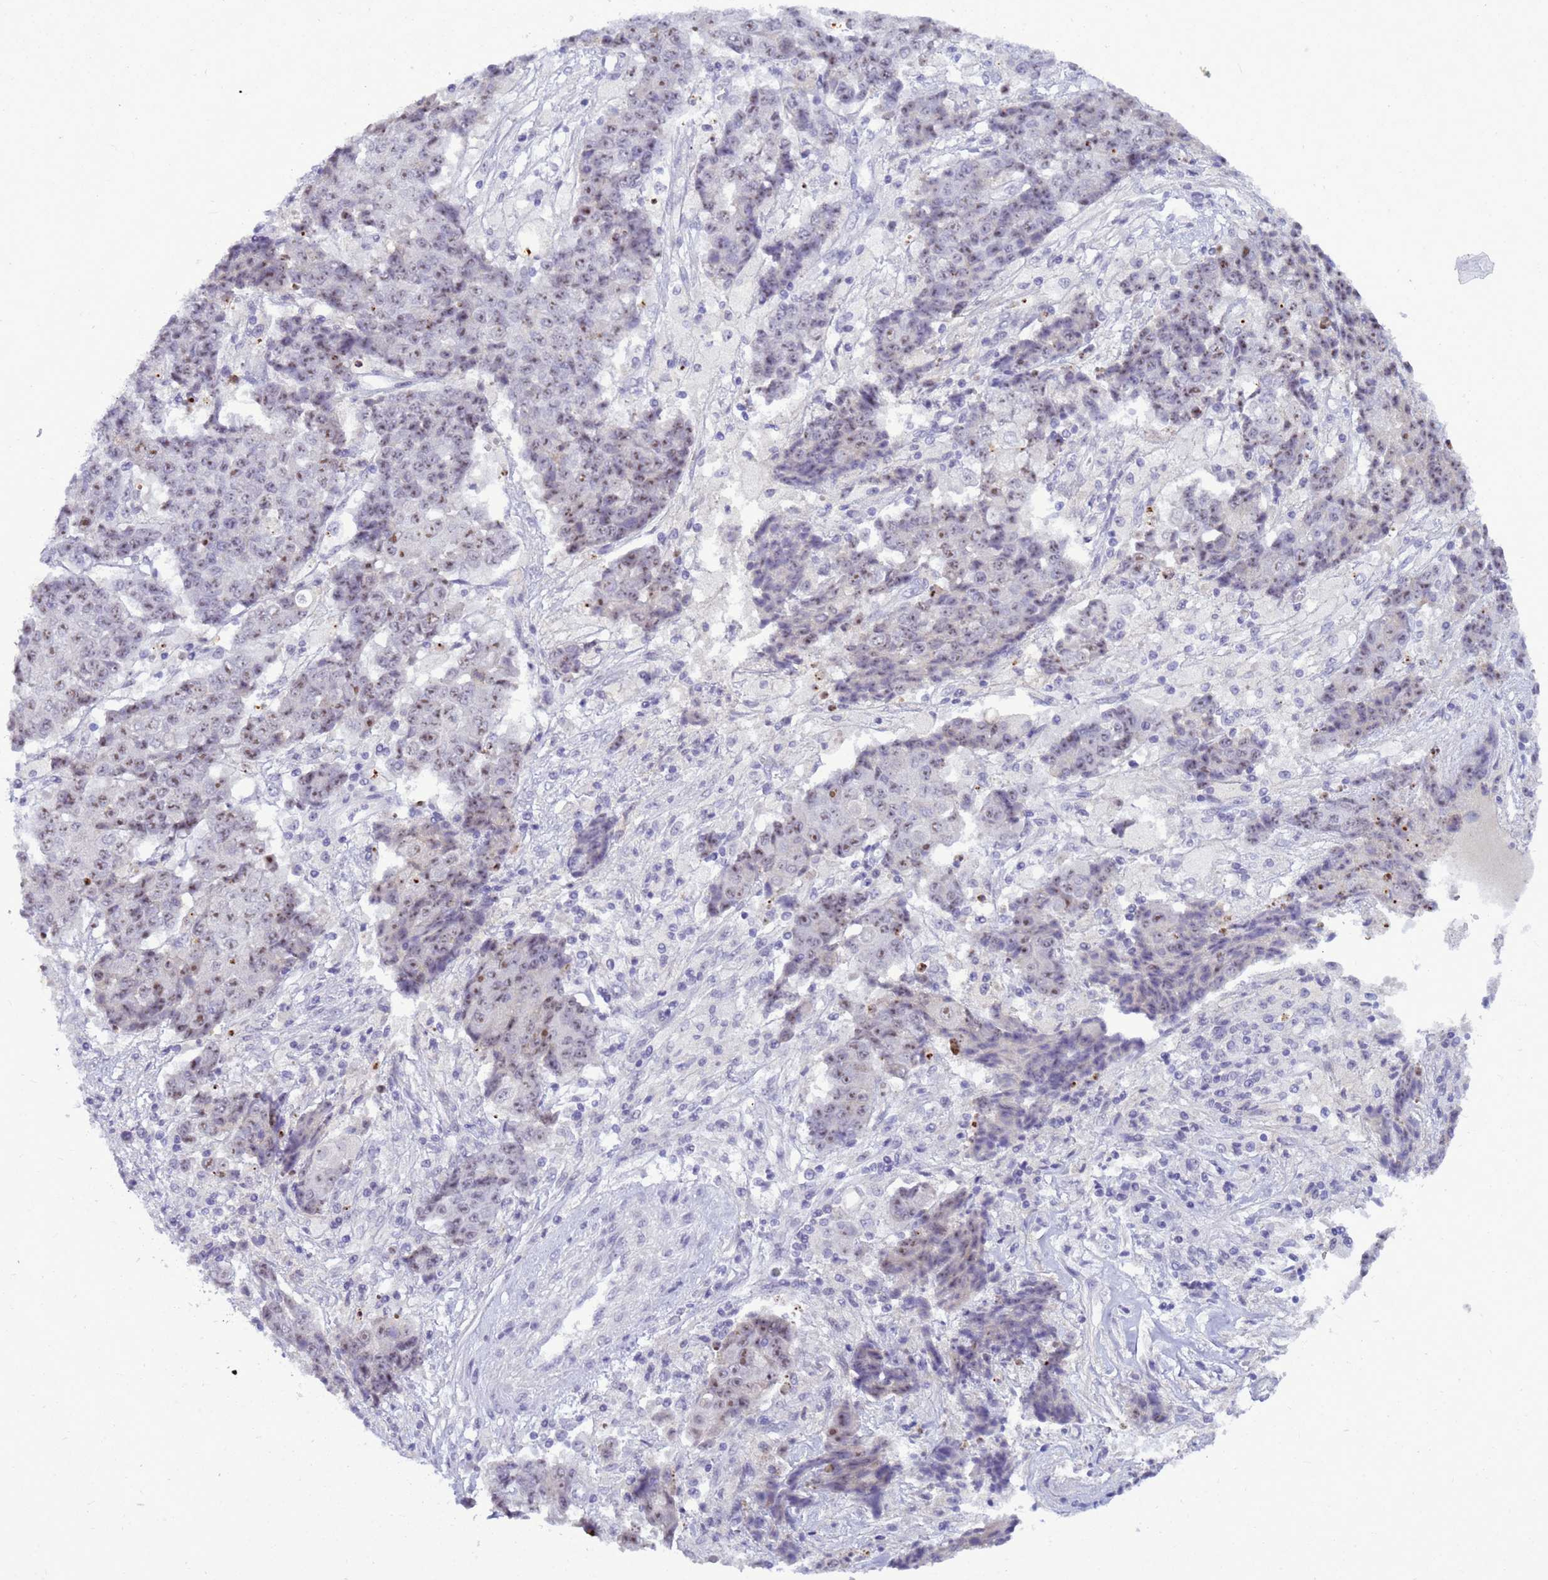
{"staining": {"intensity": "weak", "quantity": "25%-75%", "location": "nuclear"}, "tissue": "ovarian cancer", "cell_type": "Tumor cells", "image_type": "cancer", "snomed": [{"axis": "morphology", "description": "Carcinoma, endometroid"}, {"axis": "topography", "description": "Ovary"}], "caption": "Weak nuclear staining for a protein is seen in approximately 25%-75% of tumor cells of ovarian endometroid carcinoma using IHC.", "gene": "DMRTC2", "patient": {"sex": "female", "age": 42}}